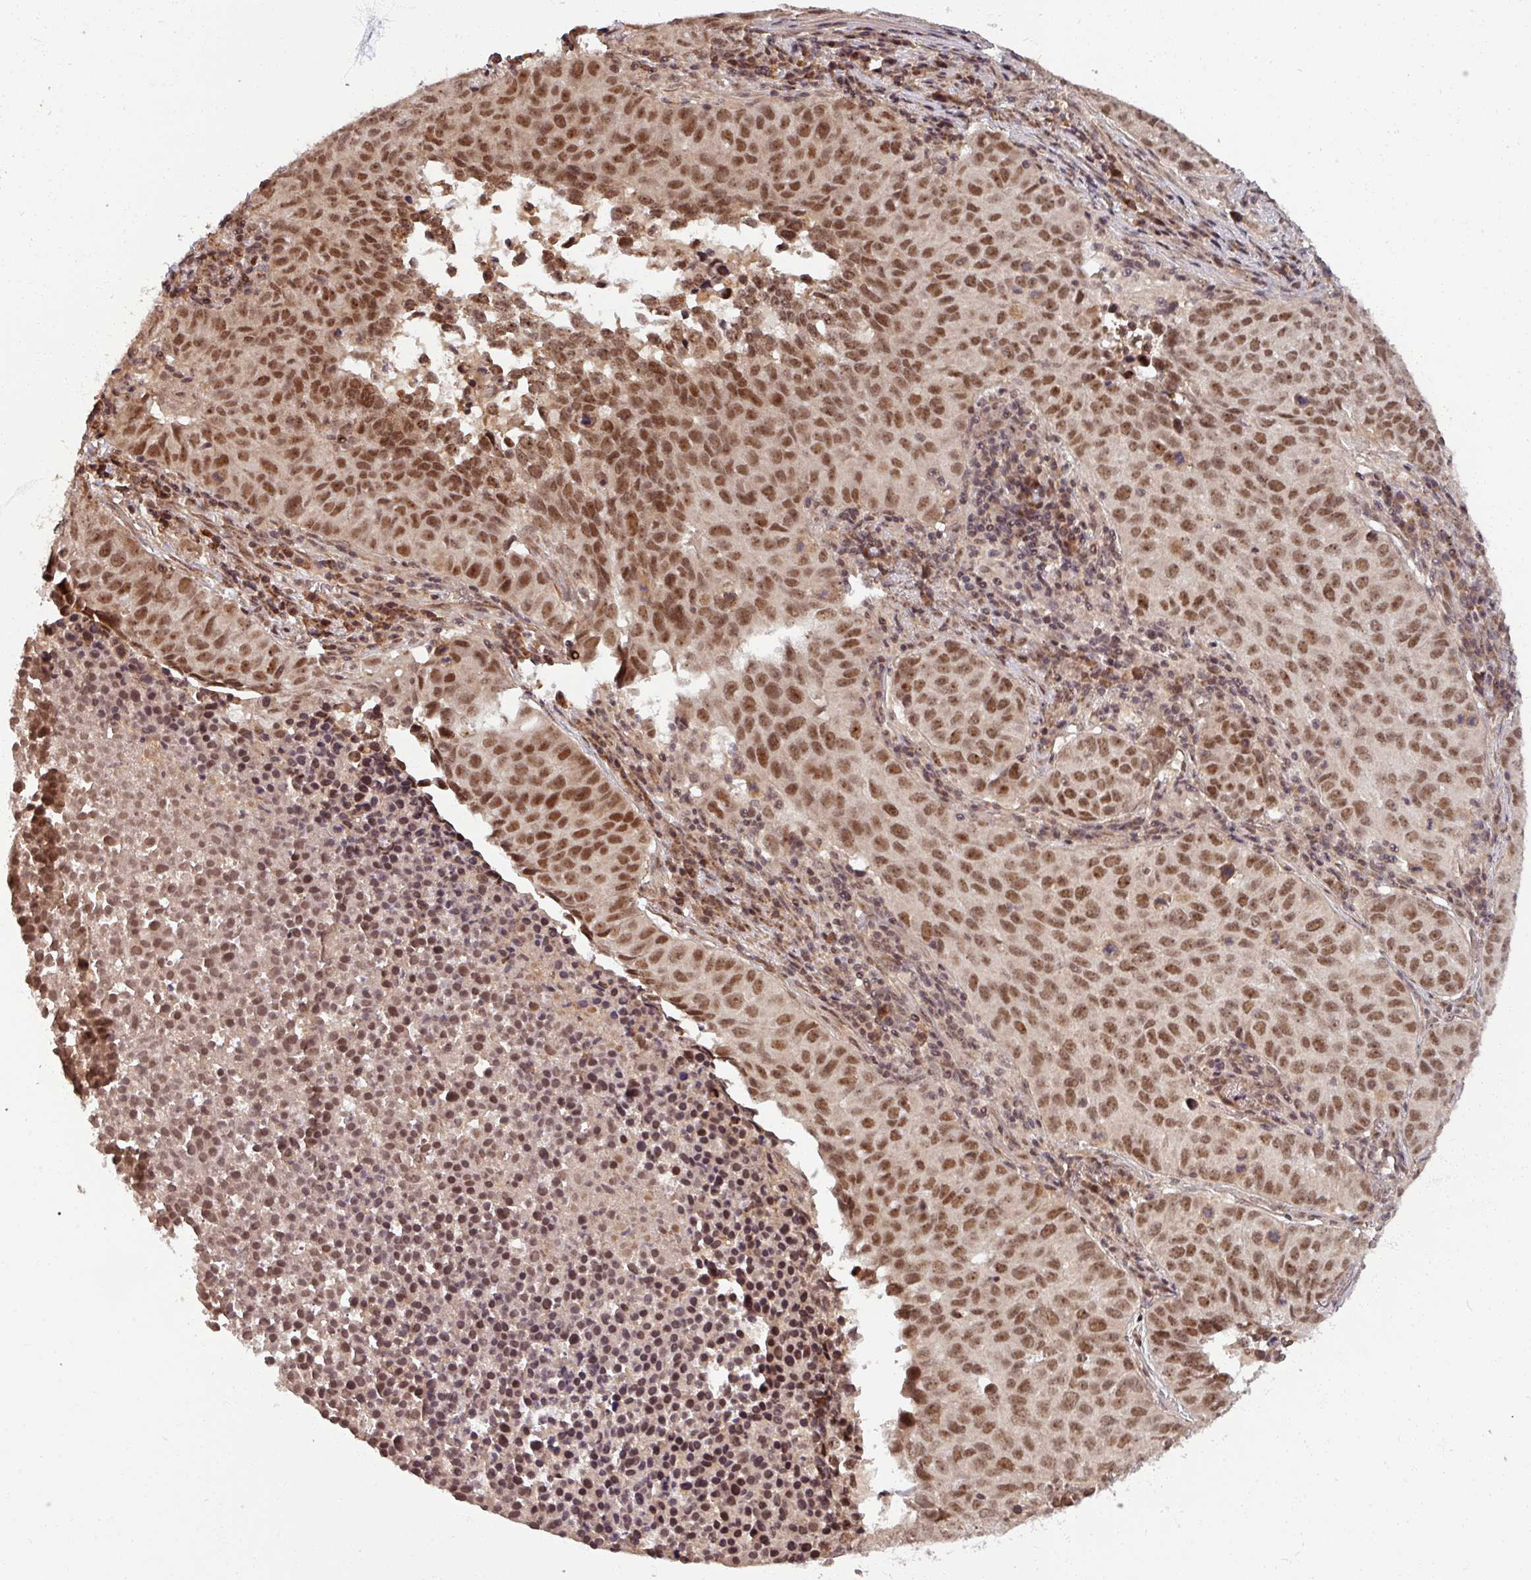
{"staining": {"intensity": "moderate", "quantity": ">75%", "location": "nuclear"}, "tissue": "lung cancer", "cell_type": "Tumor cells", "image_type": "cancer", "snomed": [{"axis": "morphology", "description": "Adenocarcinoma, NOS"}, {"axis": "topography", "description": "Lung"}], "caption": "Brown immunohistochemical staining in lung adenocarcinoma exhibits moderate nuclear staining in approximately >75% of tumor cells.", "gene": "SWI5", "patient": {"sex": "female", "age": 50}}